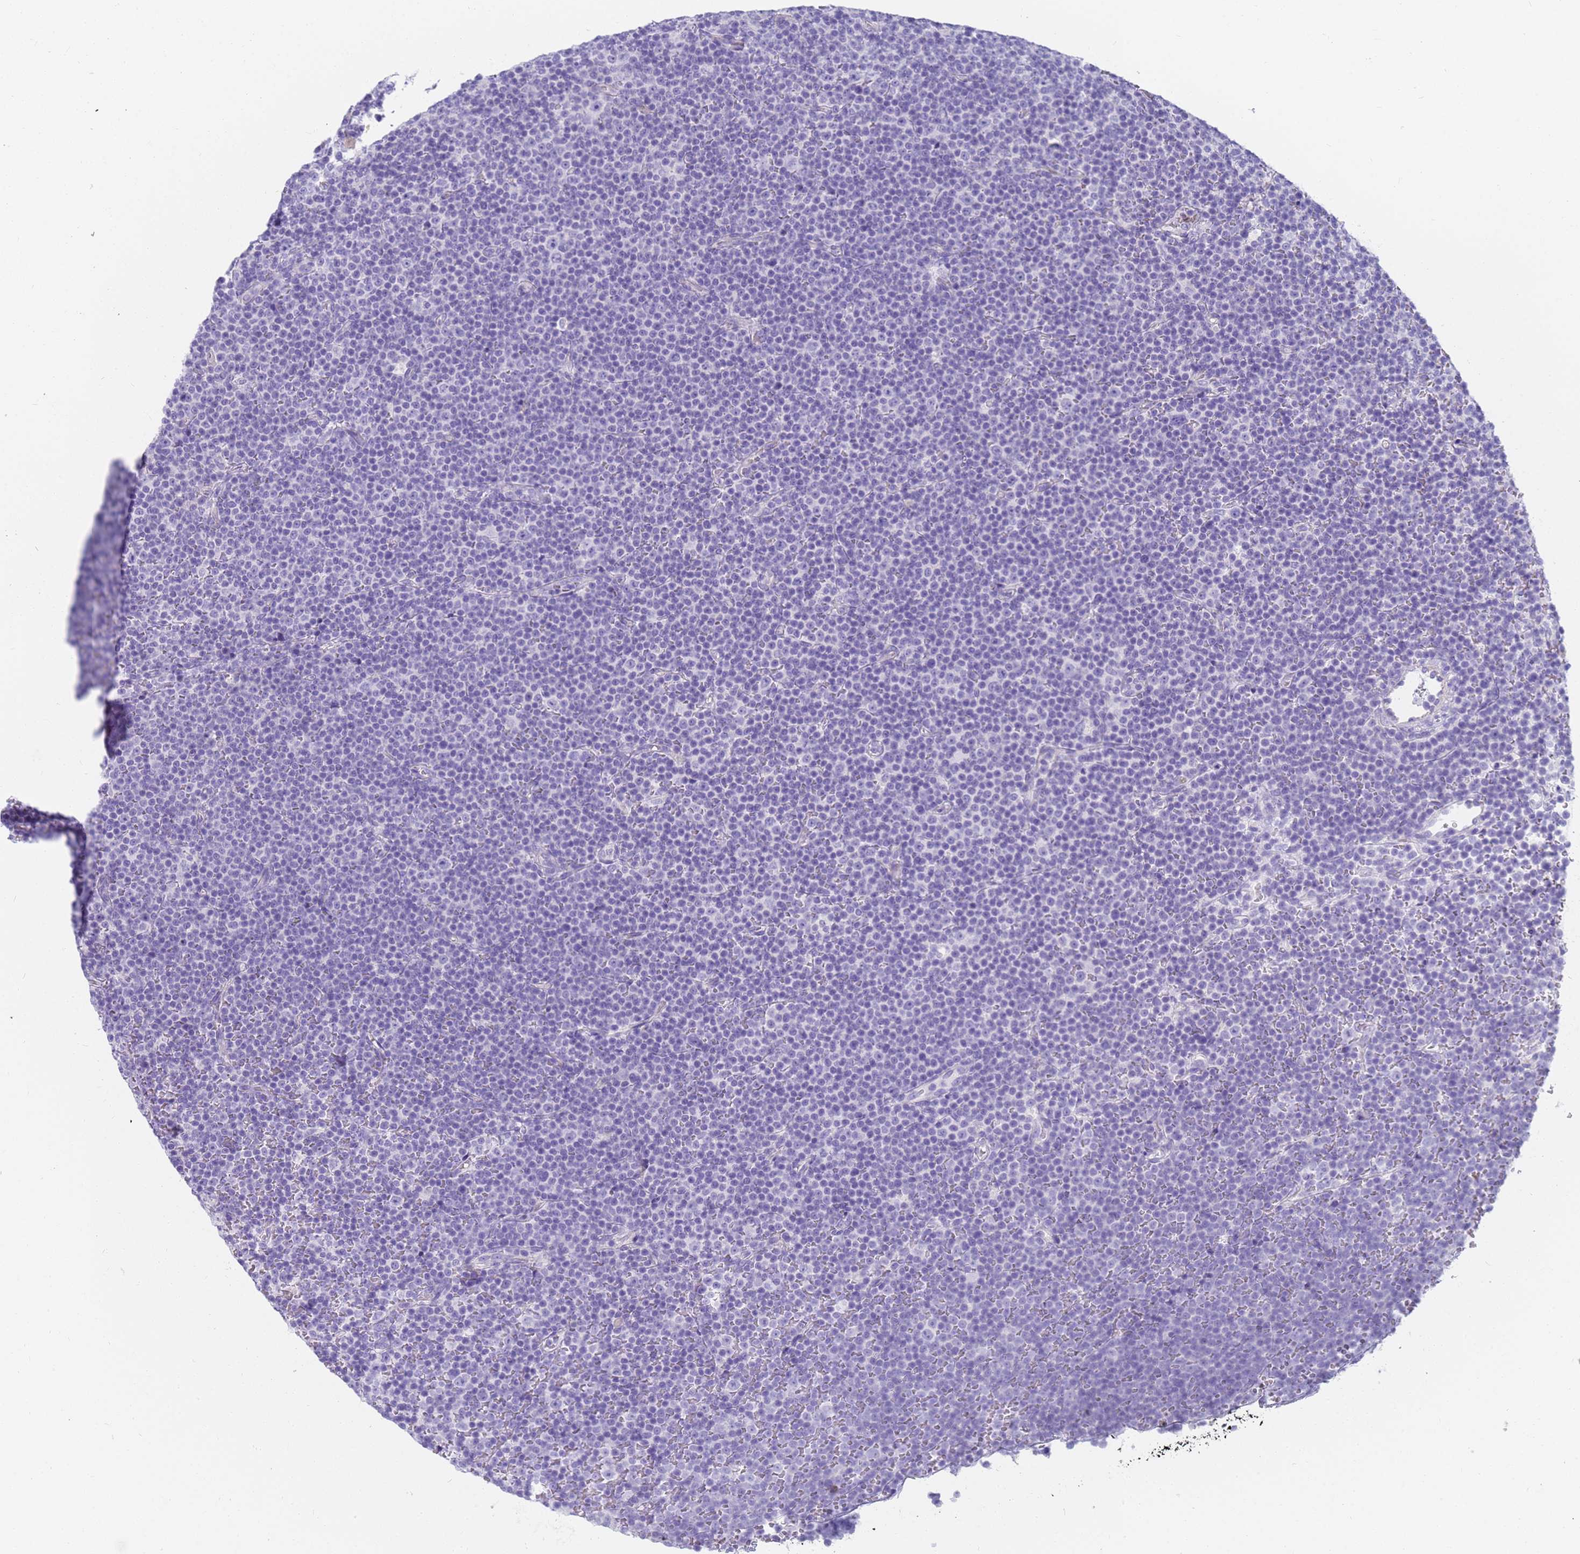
{"staining": {"intensity": "negative", "quantity": "none", "location": "none"}, "tissue": "lymphoma", "cell_type": "Tumor cells", "image_type": "cancer", "snomed": [{"axis": "morphology", "description": "Malignant lymphoma, non-Hodgkin's type, Low grade"}, {"axis": "topography", "description": "Lymph node"}], "caption": "Immunohistochemistry image of neoplastic tissue: human low-grade malignant lymphoma, non-Hodgkin's type stained with DAB displays no significant protein positivity in tumor cells.", "gene": "RNASE2", "patient": {"sex": "female", "age": 67}}